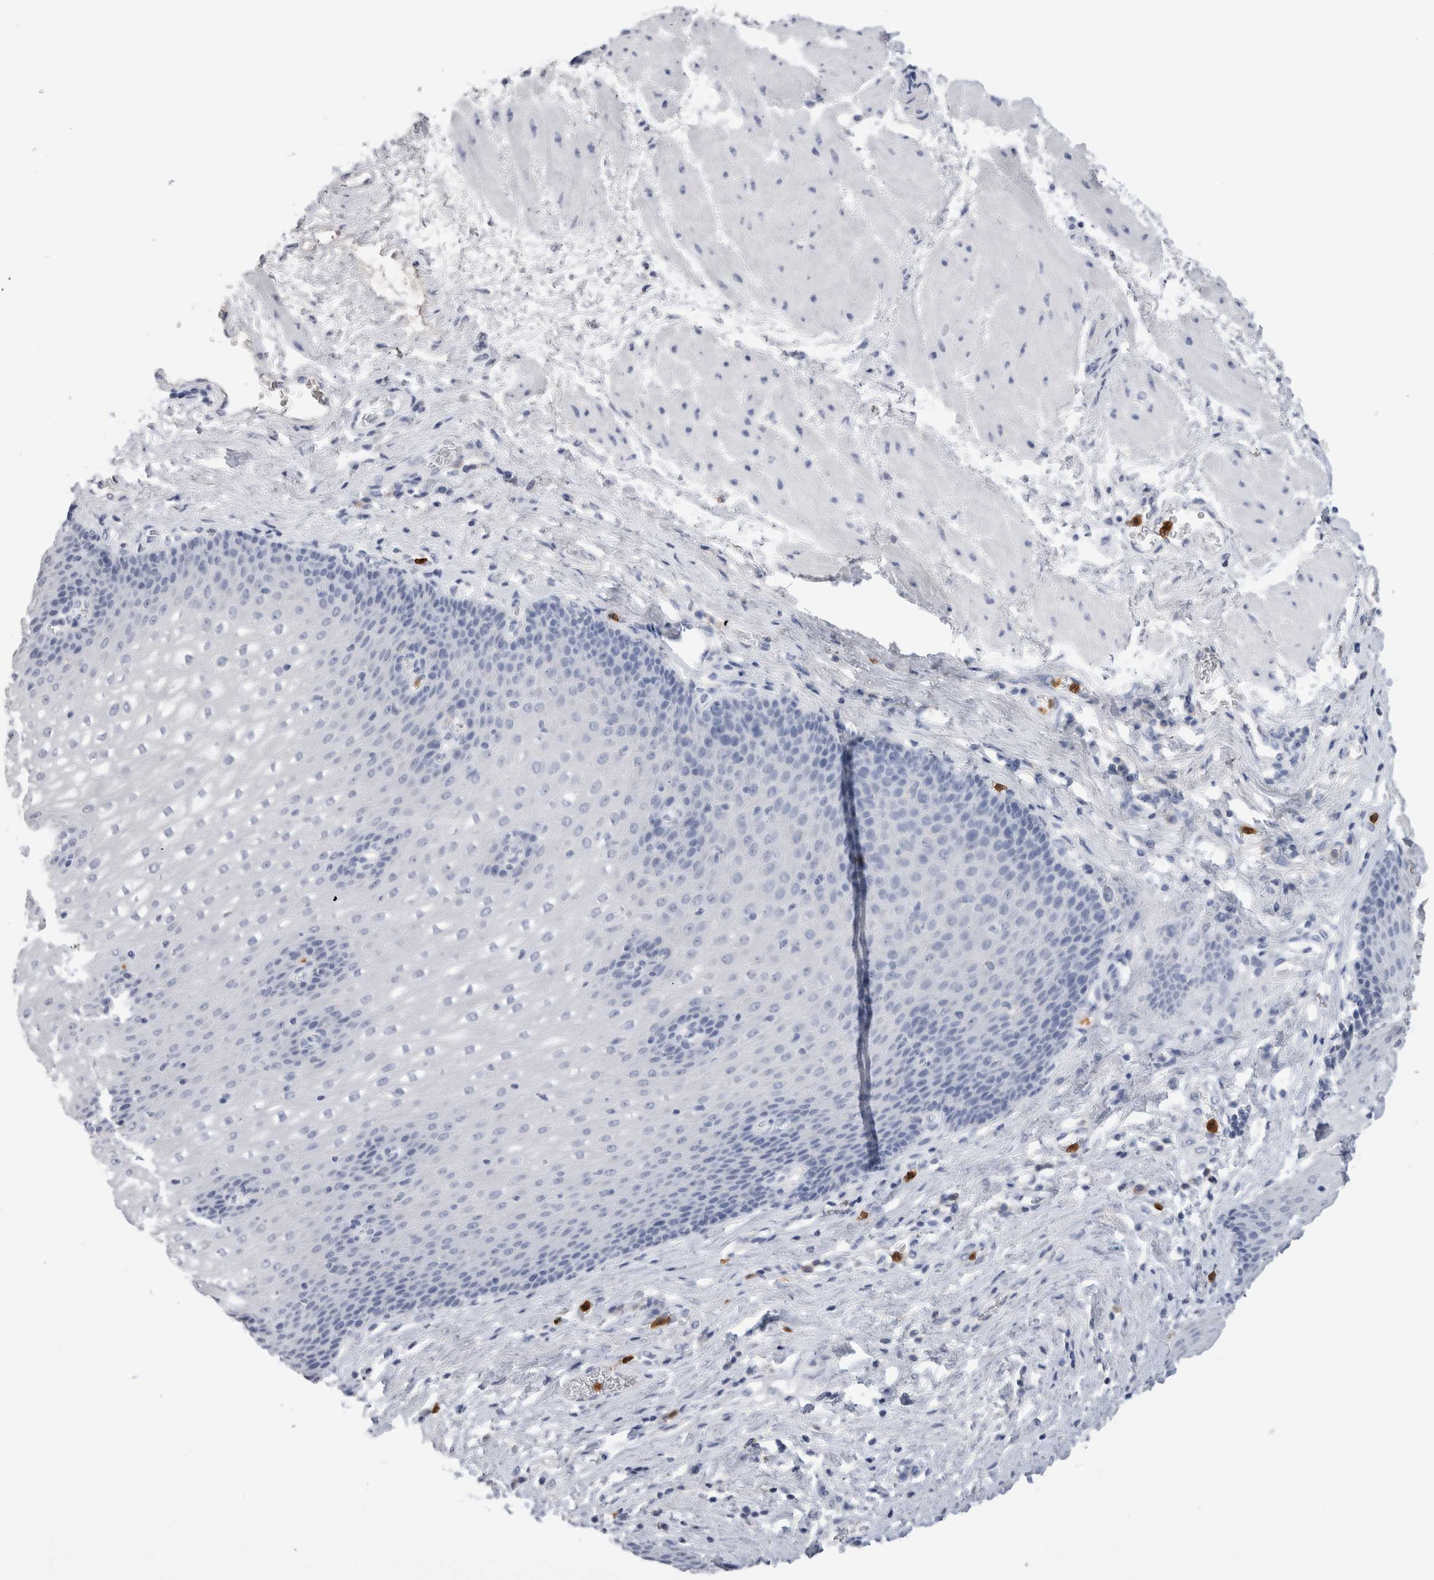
{"staining": {"intensity": "negative", "quantity": "none", "location": "none"}, "tissue": "esophagus", "cell_type": "Squamous epithelial cells", "image_type": "normal", "snomed": [{"axis": "morphology", "description": "Normal tissue, NOS"}, {"axis": "topography", "description": "Esophagus"}], "caption": "DAB immunohistochemical staining of unremarkable esophagus exhibits no significant positivity in squamous epithelial cells.", "gene": "S100A12", "patient": {"sex": "male", "age": 48}}